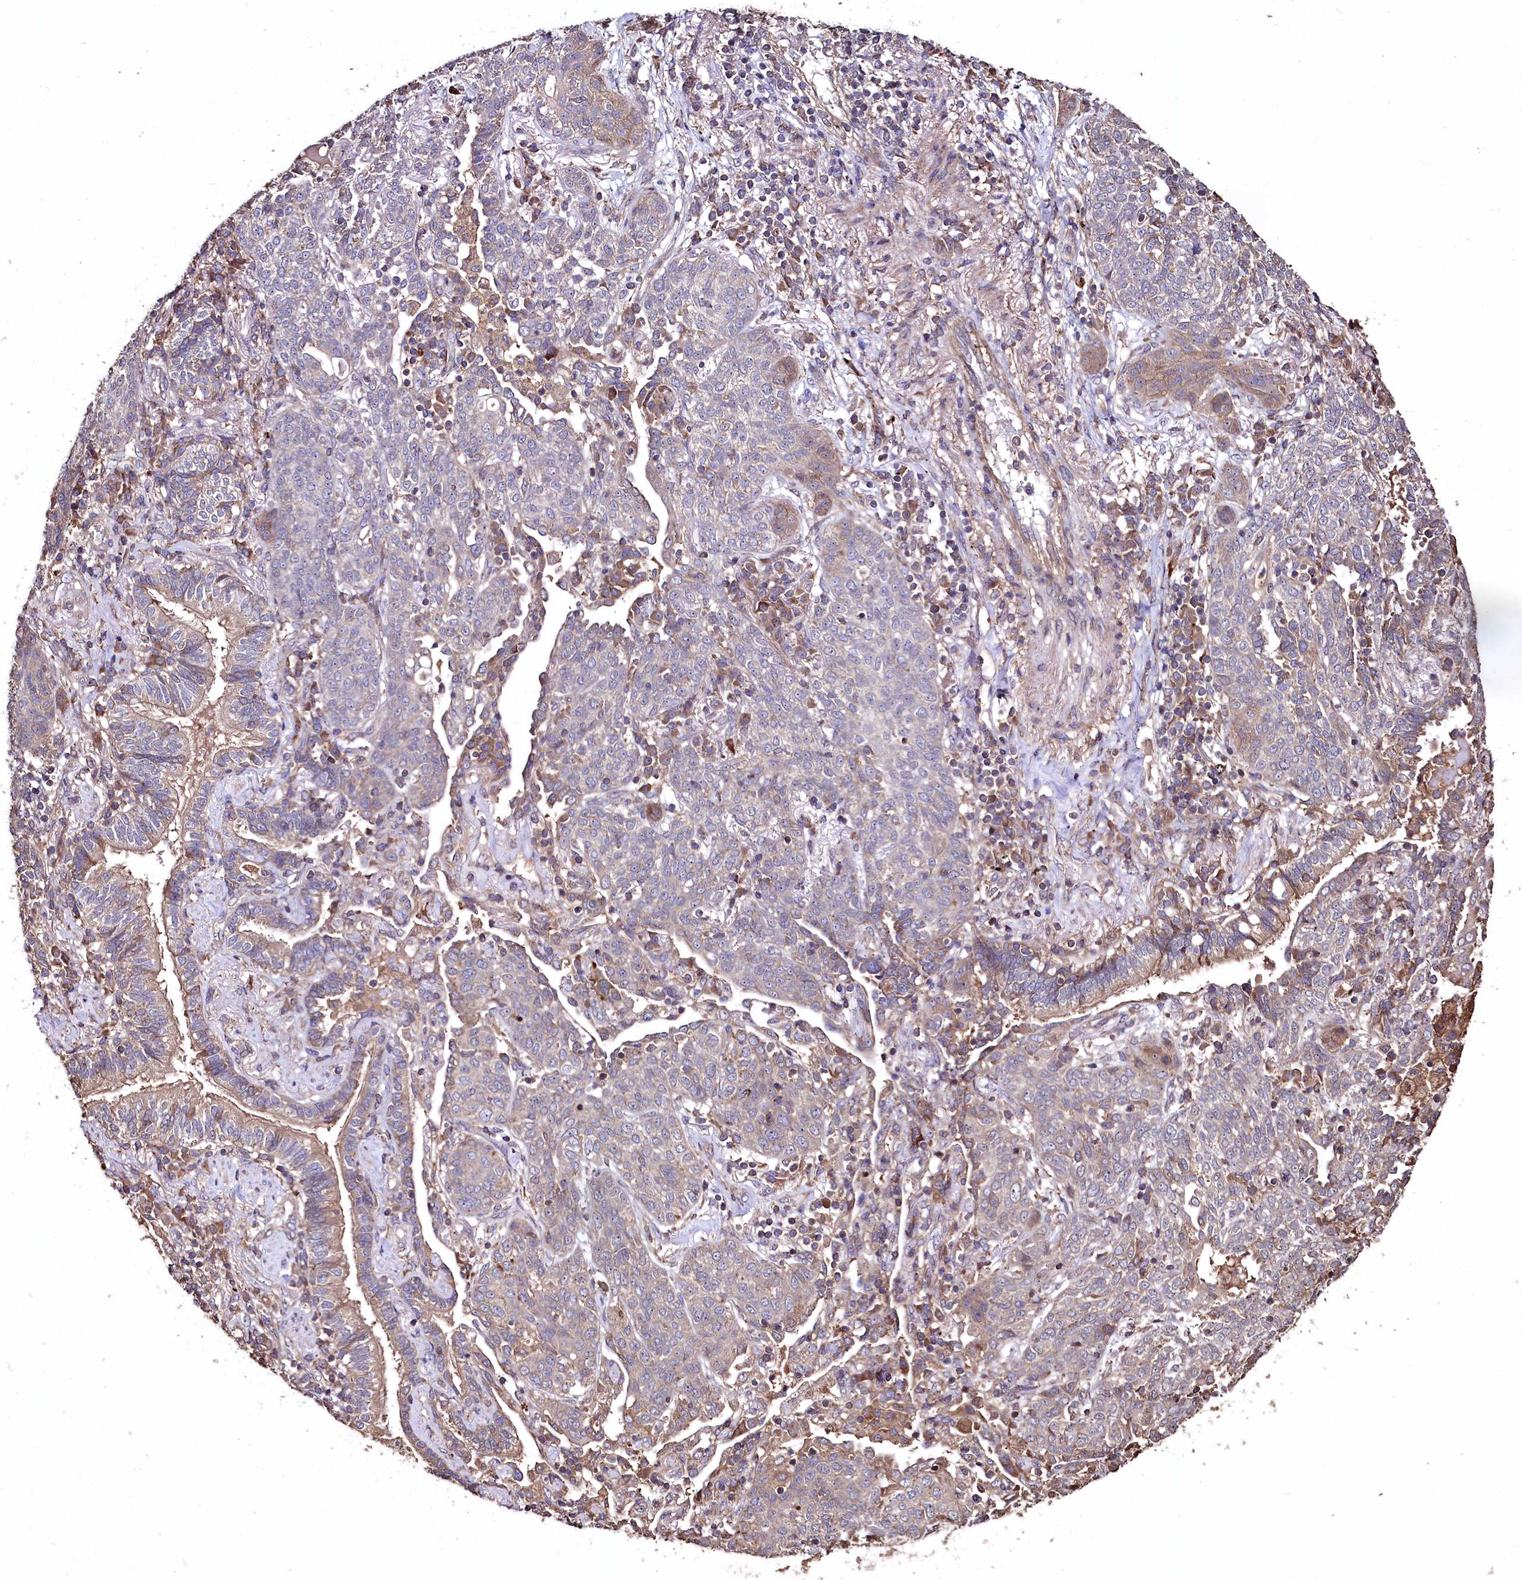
{"staining": {"intensity": "weak", "quantity": "<25%", "location": "cytoplasmic/membranous"}, "tissue": "lung cancer", "cell_type": "Tumor cells", "image_type": "cancer", "snomed": [{"axis": "morphology", "description": "Squamous cell carcinoma, NOS"}, {"axis": "topography", "description": "Lung"}], "caption": "The IHC histopathology image has no significant expression in tumor cells of lung squamous cell carcinoma tissue.", "gene": "TMEM98", "patient": {"sex": "female", "age": 70}}